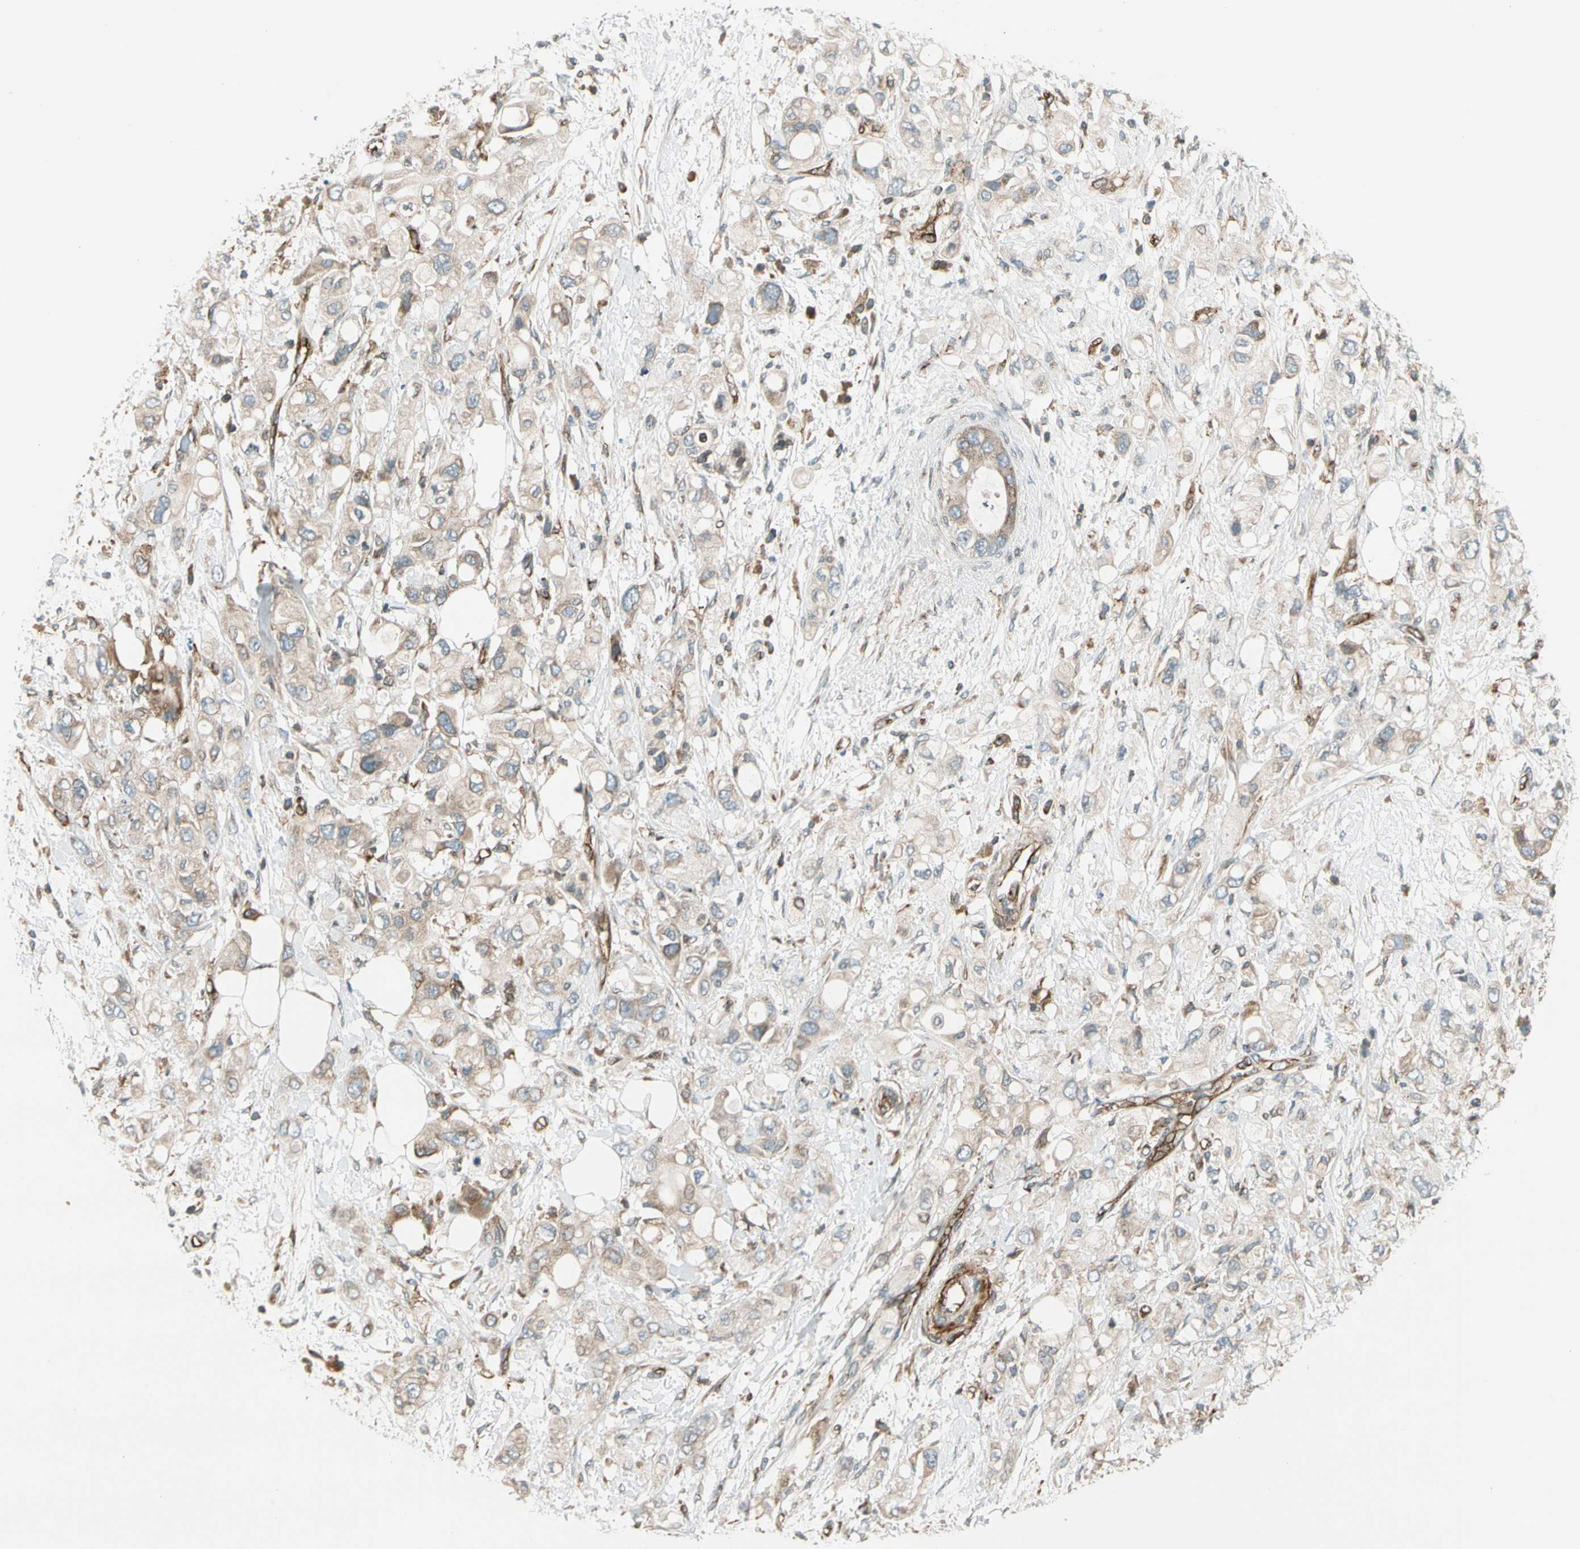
{"staining": {"intensity": "weak", "quantity": "25%-75%", "location": "cytoplasmic/membranous"}, "tissue": "pancreatic cancer", "cell_type": "Tumor cells", "image_type": "cancer", "snomed": [{"axis": "morphology", "description": "Adenocarcinoma, NOS"}, {"axis": "topography", "description": "Pancreas"}], "caption": "Pancreatic cancer stained with a brown dye displays weak cytoplasmic/membranous positive staining in about 25%-75% of tumor cells.", "gene": "TRIO", "patient": {"sex": "female", "age": 56}}